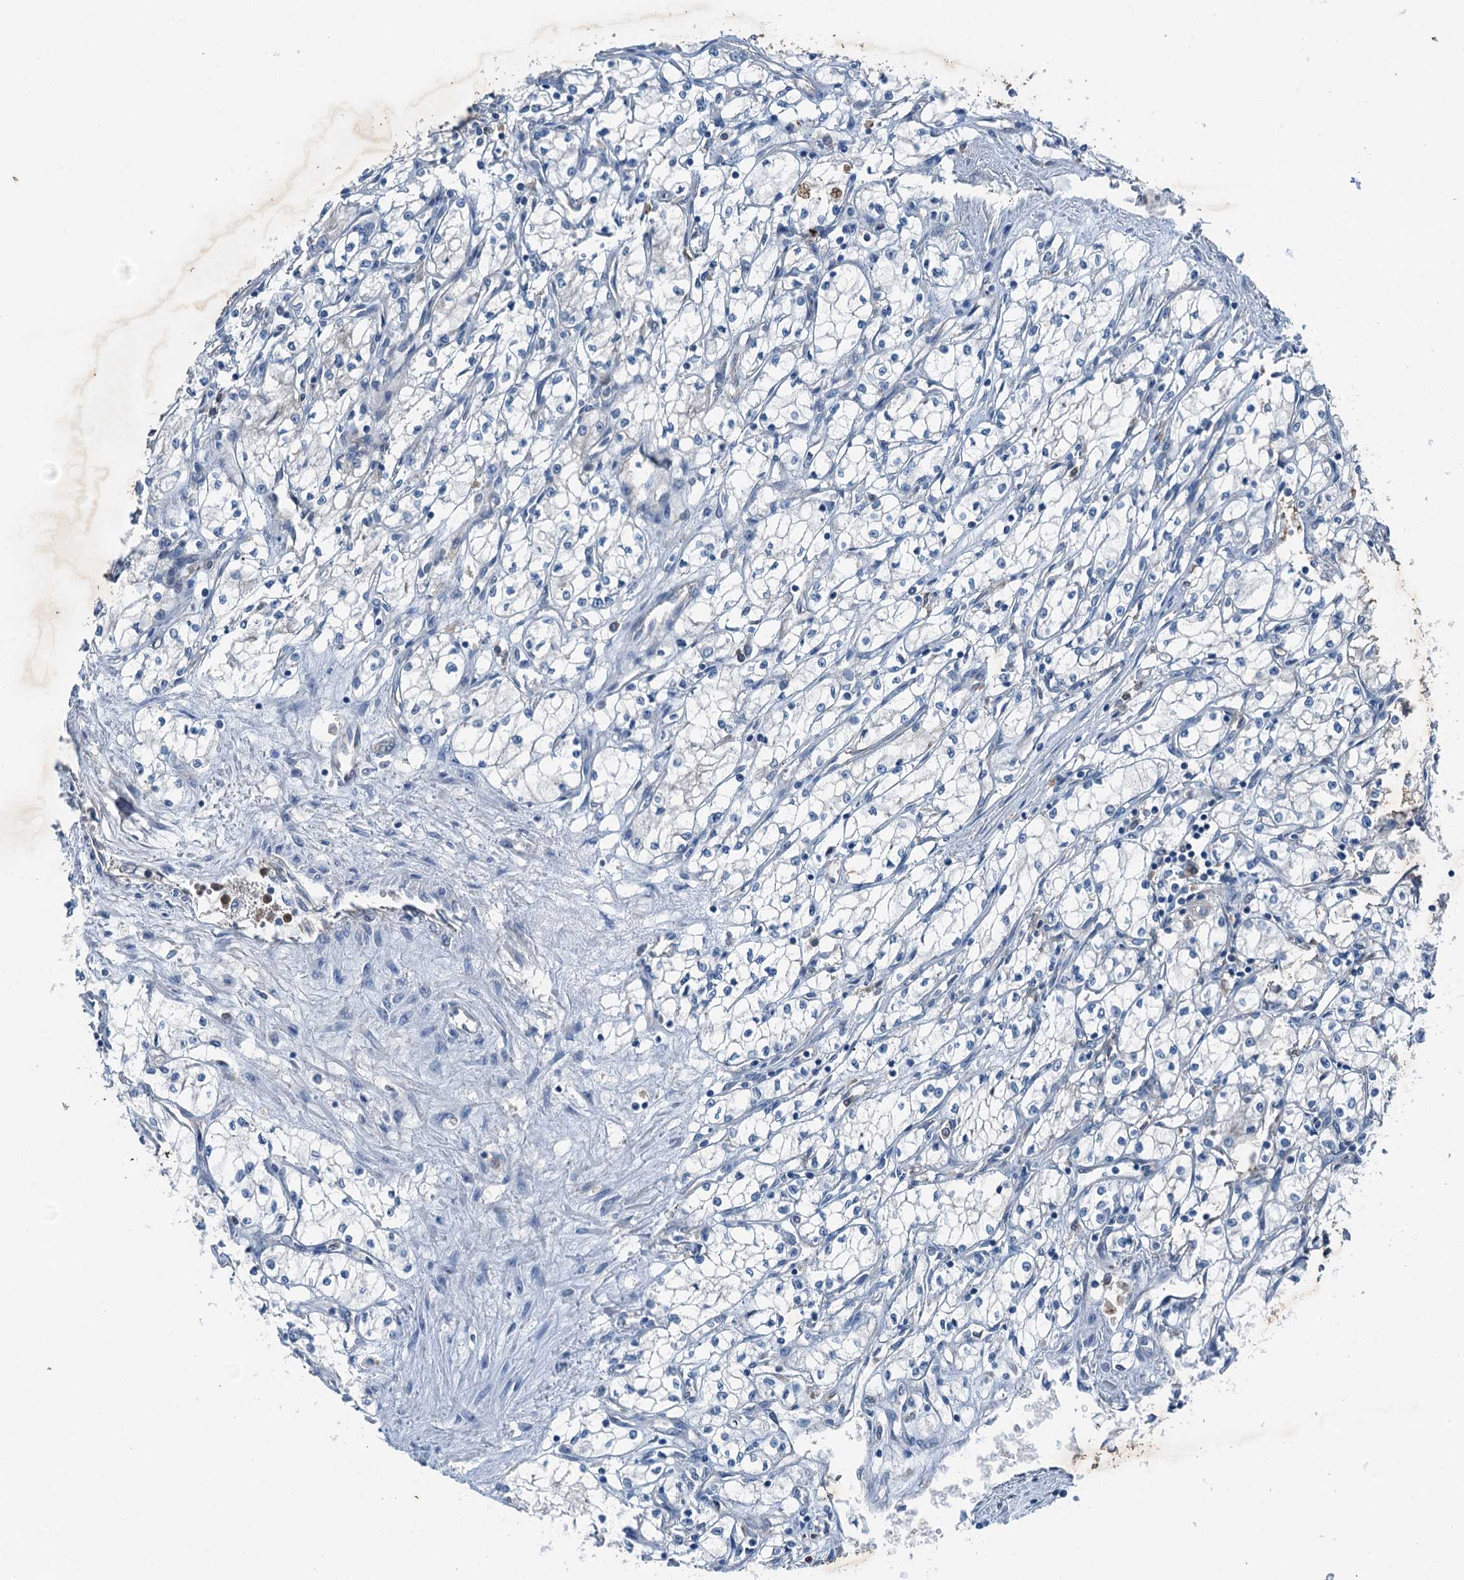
{"staining": {"intensity": "negative", "quantity": "none", "location": "none"}, "tissue": "renal cancer", "cell_type": "Tumor cells", "image_type": "cancer", "snomed": [{"axis": "morphology", "description": "Adenocarcinoma, NOS"}, {"axis": "topography", "description": "Kidney"}], "caption": "This is a histopathology image of immunohistochemistry staining of renal adenocarcinoma, which shows no expression in tumor cells.", "gene": "RNH1", "patient": {"sex": "male", "age": 59}}